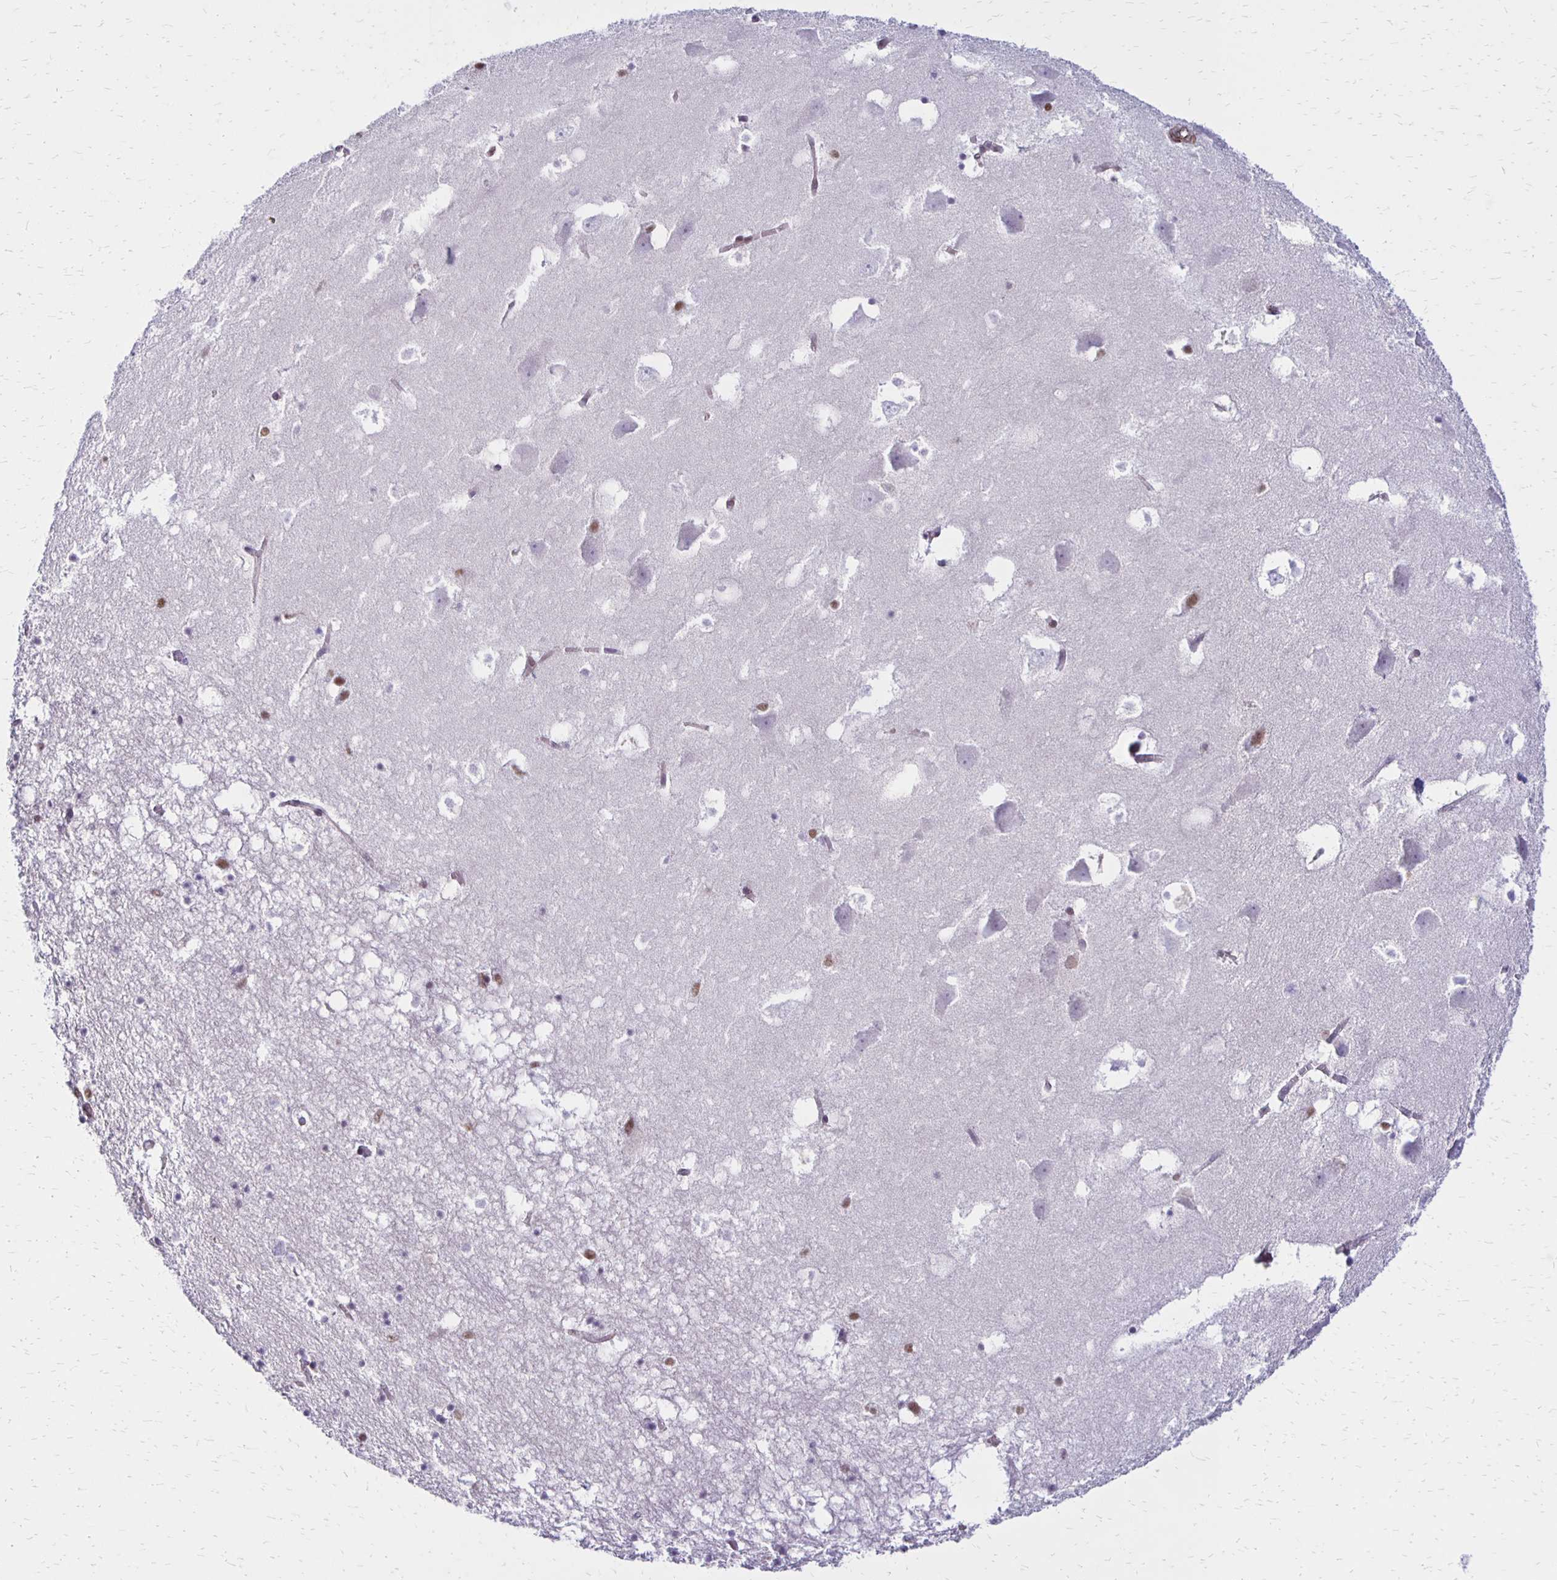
{"staining": {"intensity": "negative", "quantity": "none", "location": "none"}, "tissue": "hippocampus", "cell_type": "Glial cells", "image_type": "normal", "snomed": [{"axis": "morphology", "description": "Normal tissue, NOS"}, {"axis": "topography", "description": "Hippocampus"}], "caption": "IHC image of unremarkable hippocampus: human hippocampus stained with DAB exhibits no significant protein staining in glial cells.", "gene": "DDB2", "patient": {"sex": "male", "age": 58}}